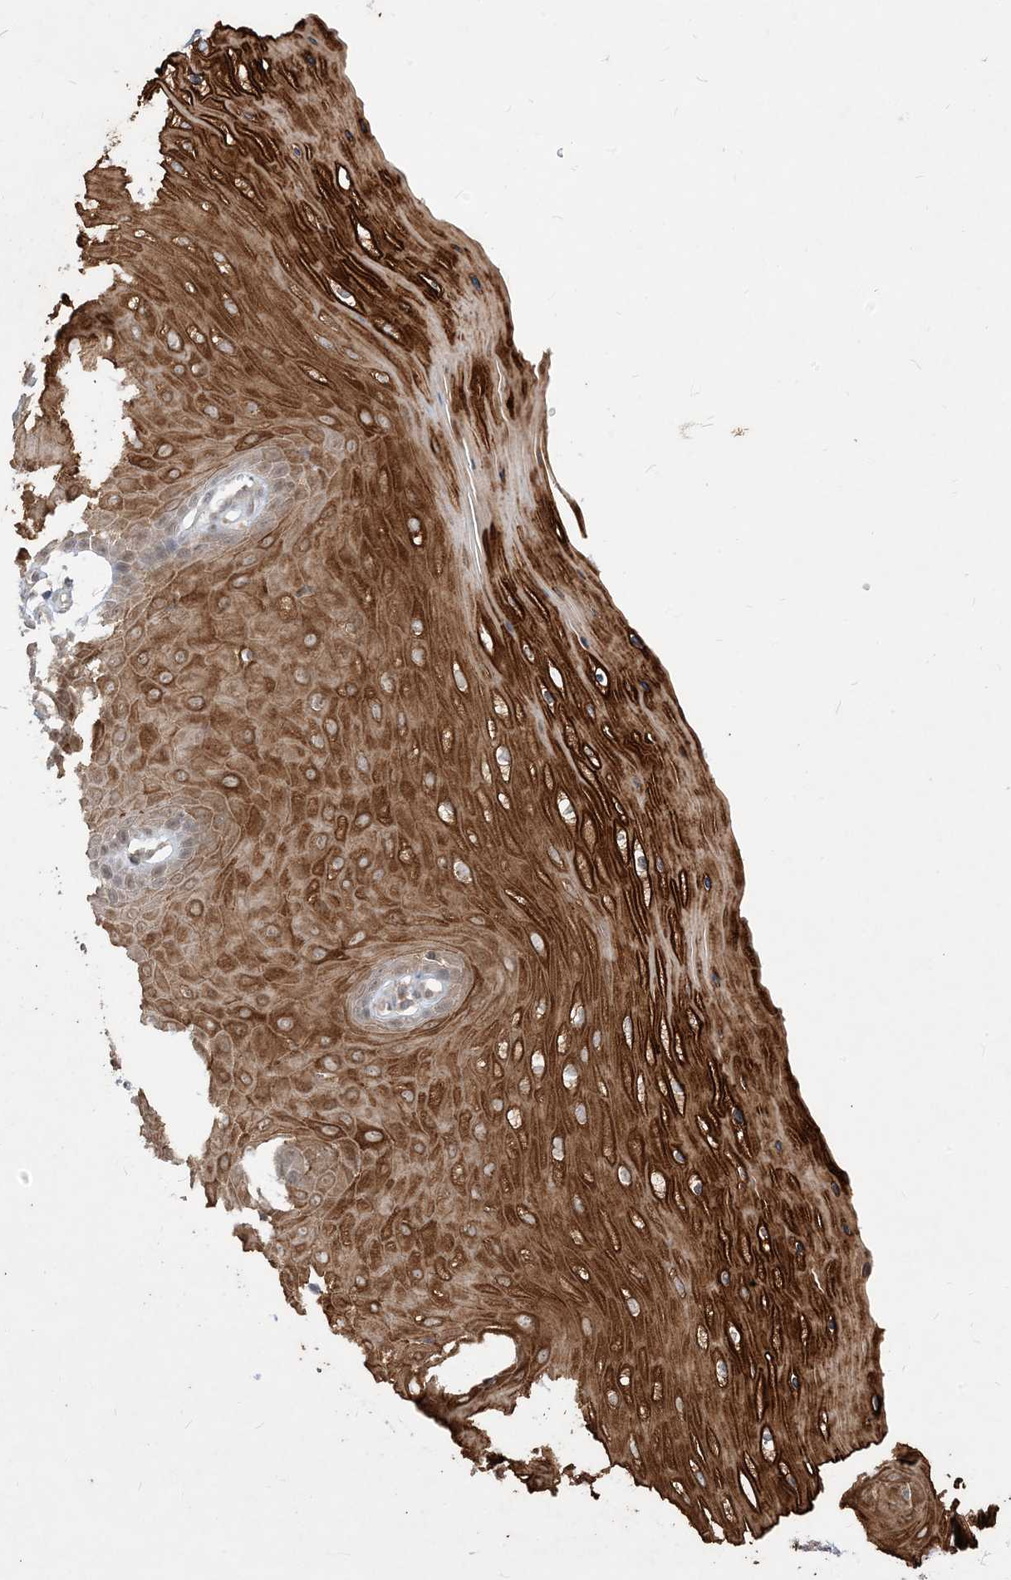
{"staining": {"intensity": "moderate", "quantity": ">75%", "location": "cytoplasmic/membranous"}, "tissue": "cervix", "cell_type": "Glandular cells", "image_type": "normal", "snomed": [{"axis": "morphology", "description": "Normal tissue, NOS"}, {"axis": "topography", "description": "Cervix"}], "caption": "An immunohistochemistry image of benign tissue is shown. Protein staining in brown highlights moderate cytoplasmic/membranous positivity in cervix within glandular cells. (DAB IHC, brown staining for protein, blue staining for nuclei).", "gene": "TBCC", "patient": {"sex": "female", "age": 55}}